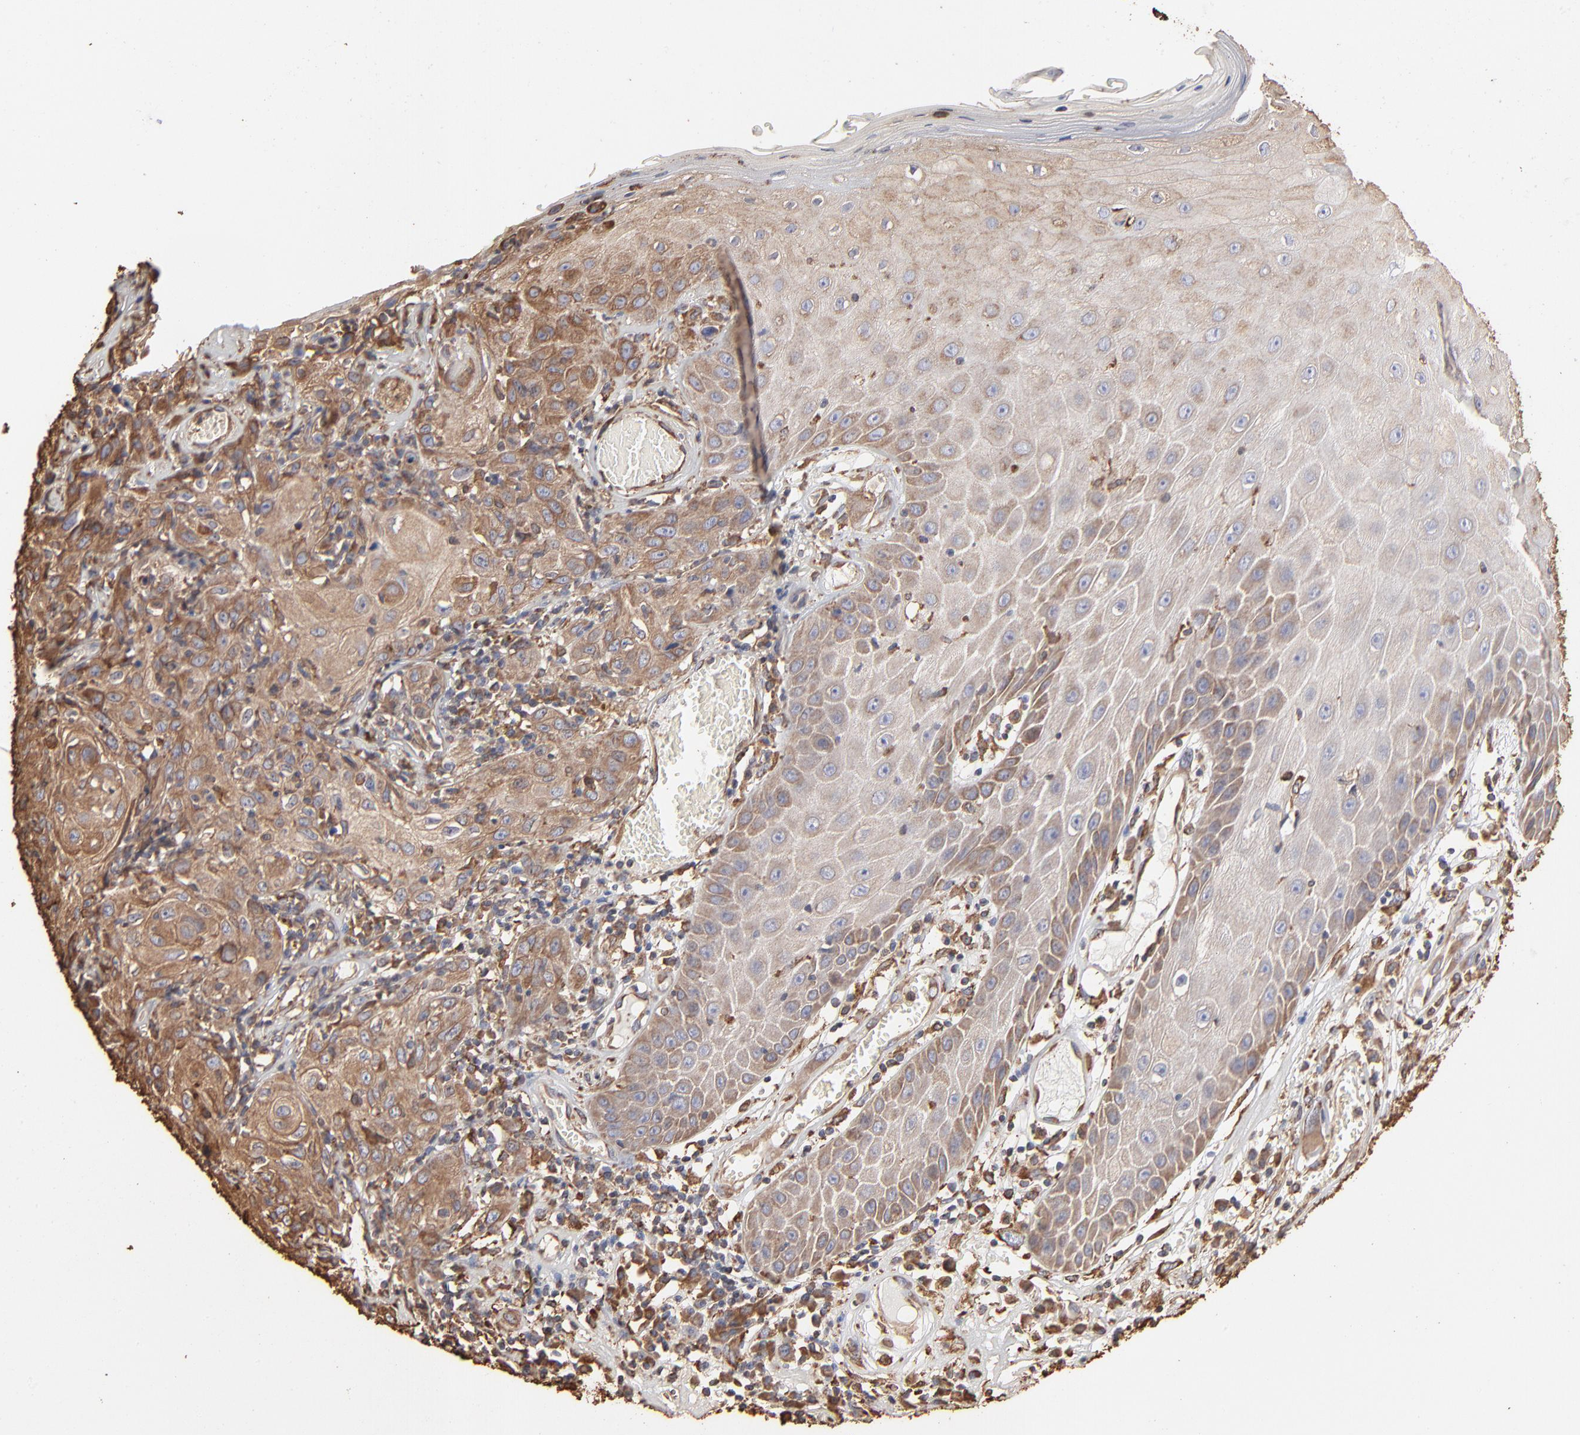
{"staining": {"intensity": "moderate", "quantity": ">75%", "location": "cytoplasmic/membranous"}, "tissue": "skin cancer", "cell_type": "Tumor cells", "image_type": "cancer", "snomed": [{"axis": "morphology", "description": "Squamous cell carcinoma, NOS"}, {"axis": "topography", "description": "Skin"}], "caption": "DAB (3,3'-diaminobenzidine) immunohistochemical staining of skin cancer demonstrates moderate cytoplasmic/membranous protein expression in approximately >75% of tumor cells.", "gene": "PDIA3", "patient": {"sex": "male", "age": 65}}